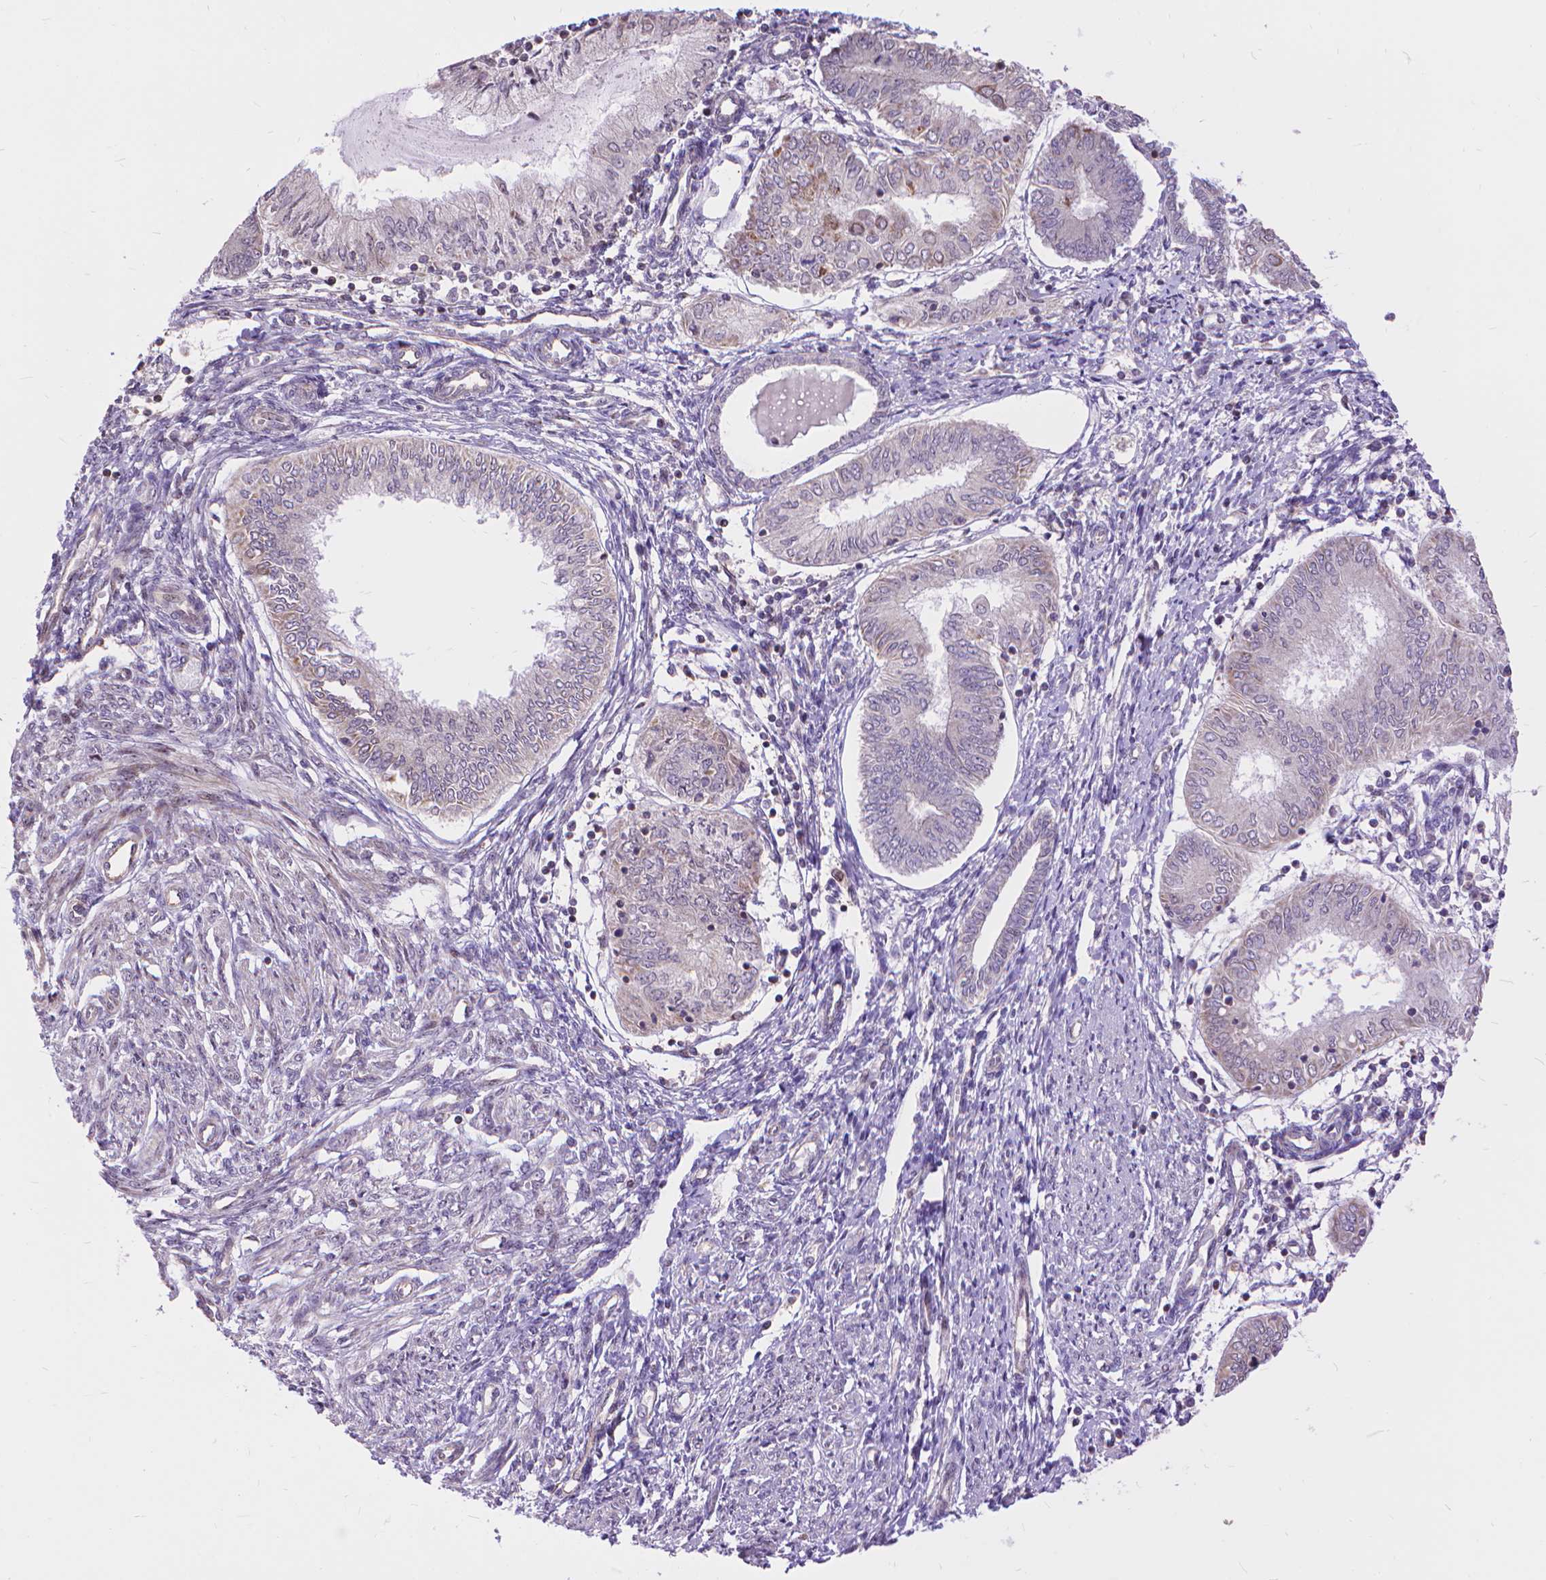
{"staining": {"intensity": "negative", "quantity": "none", "location": "none"}, "tissue": "endometrial cancer", "cell_type": "Tumor cells", "image_type": "cancer", "snomed": [{"axis": "morphology", "description": "Adenocarcinoma, NOS"}, {"axis": "topography", "description": "Endometrium"}], "caption": "This is an immunohistochemistry (IHC) histopathology image of human endometrial cancer (adenocarcinoma). There is no staining in tumor cells.", "gene": "TMEM135", "patient": {"sex": "female", "age": 68}}